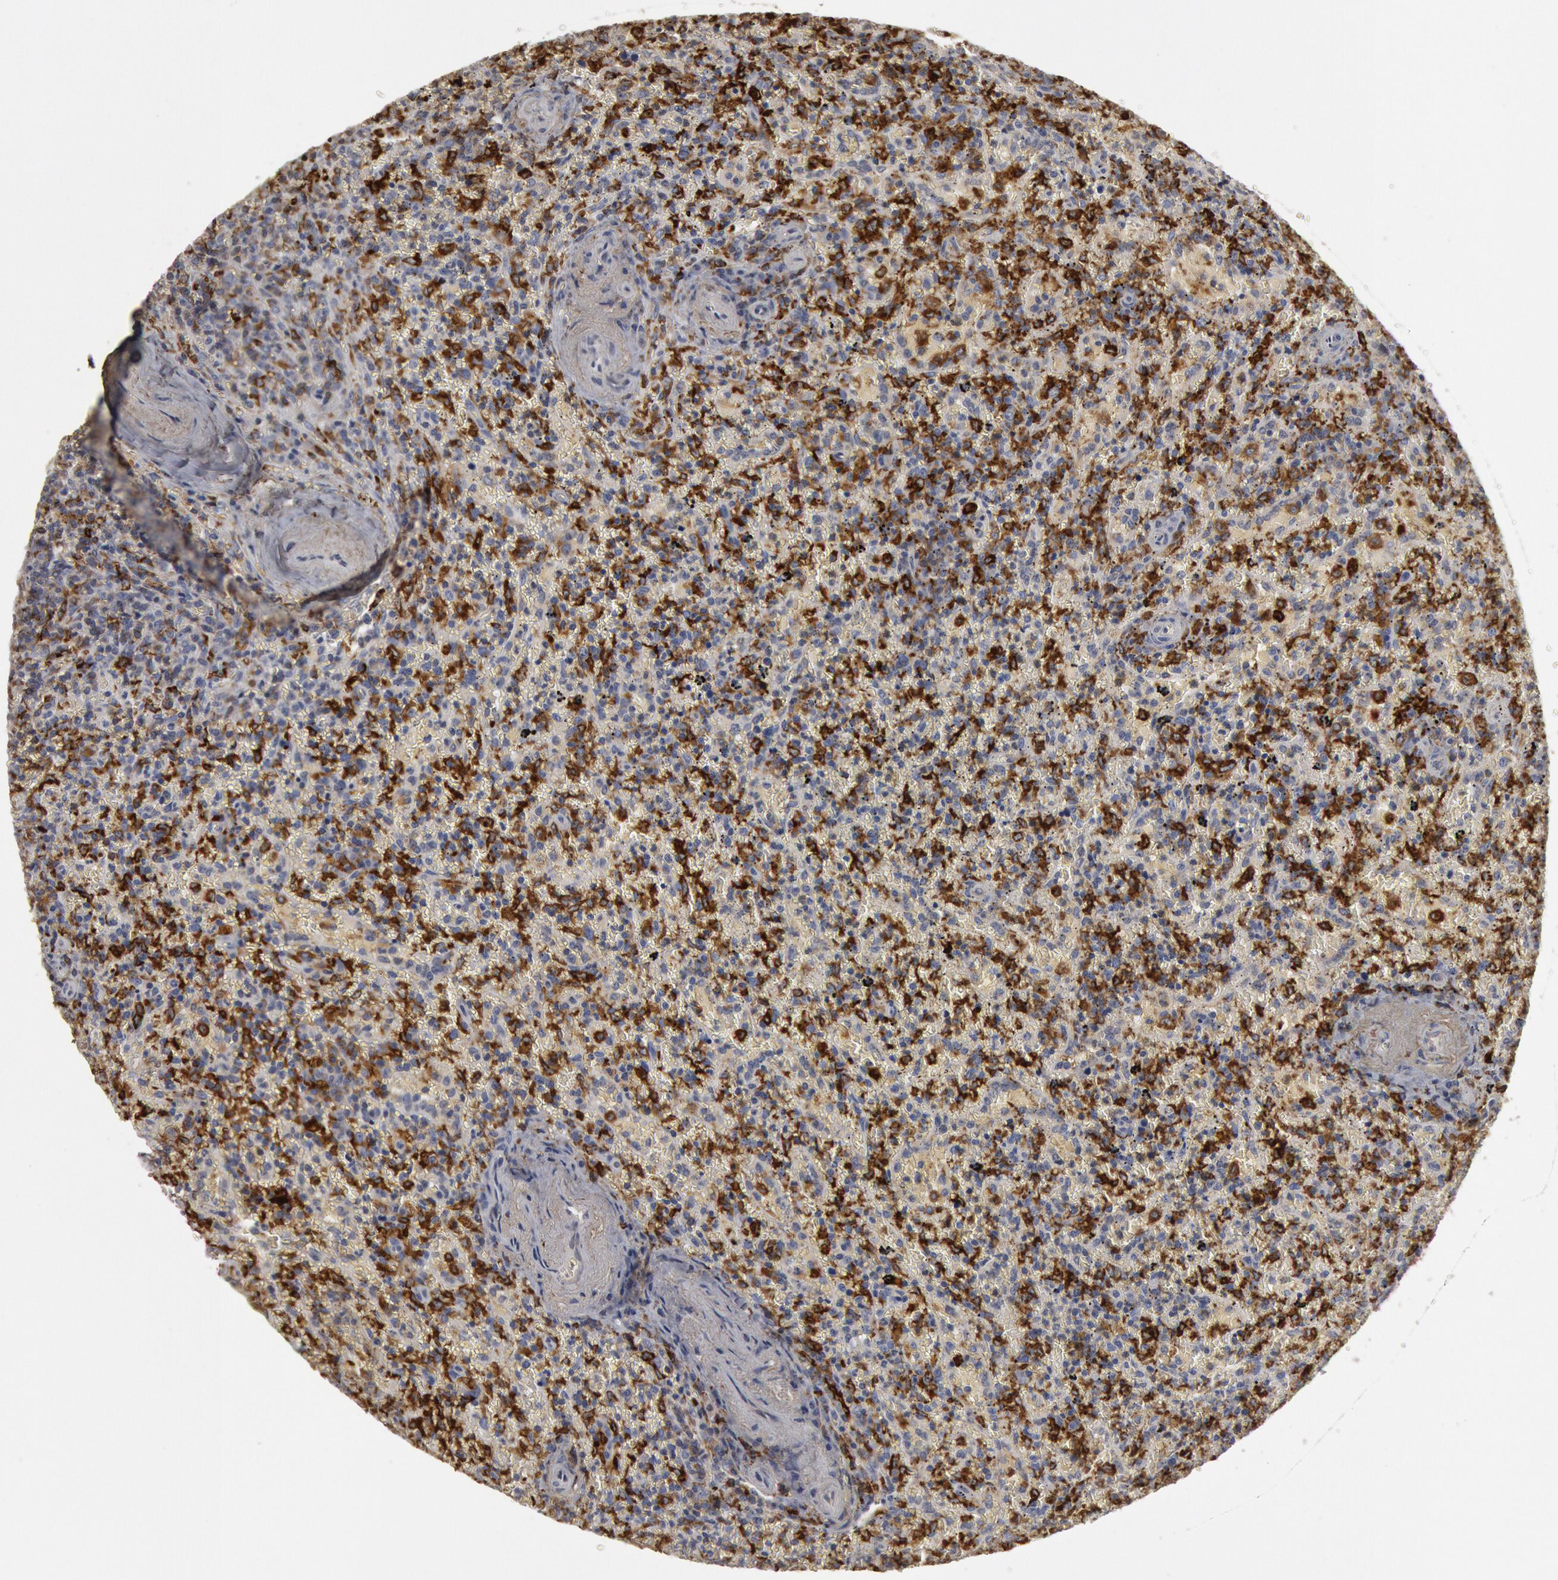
{"staining": {"intensity": "moderate", "quantity": "<25%", "location": "cytoplasmic/membranous"}, "tissue": "lymphoma", "cell_type": "Tumor cells", "image_type": "cancer", "snomed": [{"axis": "morphology", "description": "Malignant lymphoma, non-Hodgkin's type, High grade"}, {"axis": "topography", "description": "Spleen"}, {"axis": "topography", "description": "Lymph node"}], "caption": "Immunohistochemistry (DAB (3,3'-diaminobenzidine)) staining of high-grade malignant lymphoma, non-Hodgkin's type demonstrates moderate cytoplasmic/membranous protein expression in about <25% of tumor cells.", "gene": "C1QC", "patient": {"sex": "female", "age": 70}}